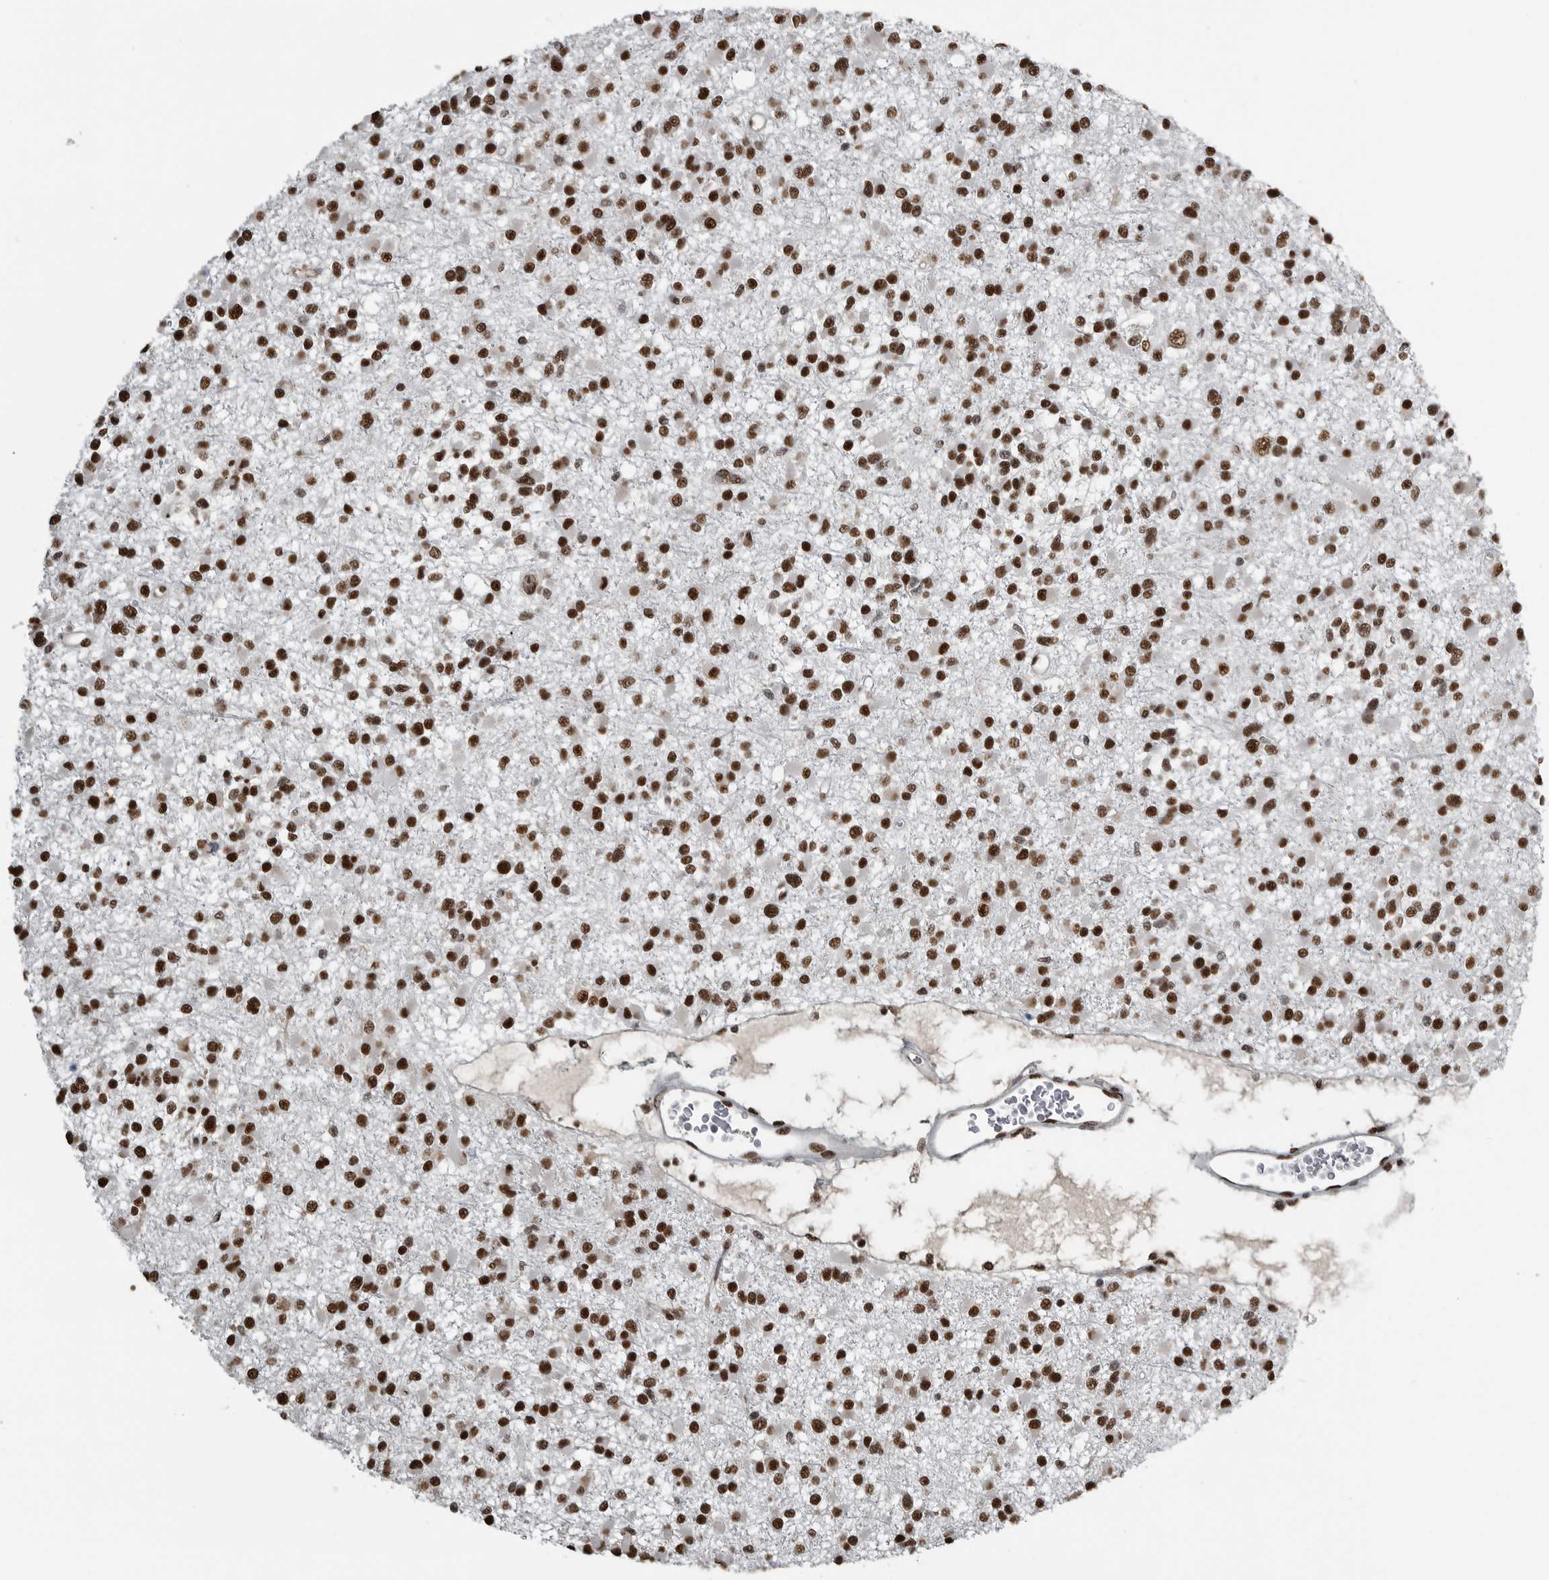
{"staining": {"intensity": "strong", "quantity": ">75%", "location": "nuclear"}, "tissue": "glioma", "cell_type": "Tumor cells", "image_type": "cancer", "snomed": [{"axis": "morphology", "description": "Glioma, malignant, Low grade"}, {"axis": "topography", "description": "Brain"}], "caption": "Glioma stained with IHC exhibits strong nuclear positivity in about >75% of tumor cells. (DAB IHC with brightfield microscopy, high magnification).", "gene": "TGS1", "patient": {"sex": "female", "age": 22}}